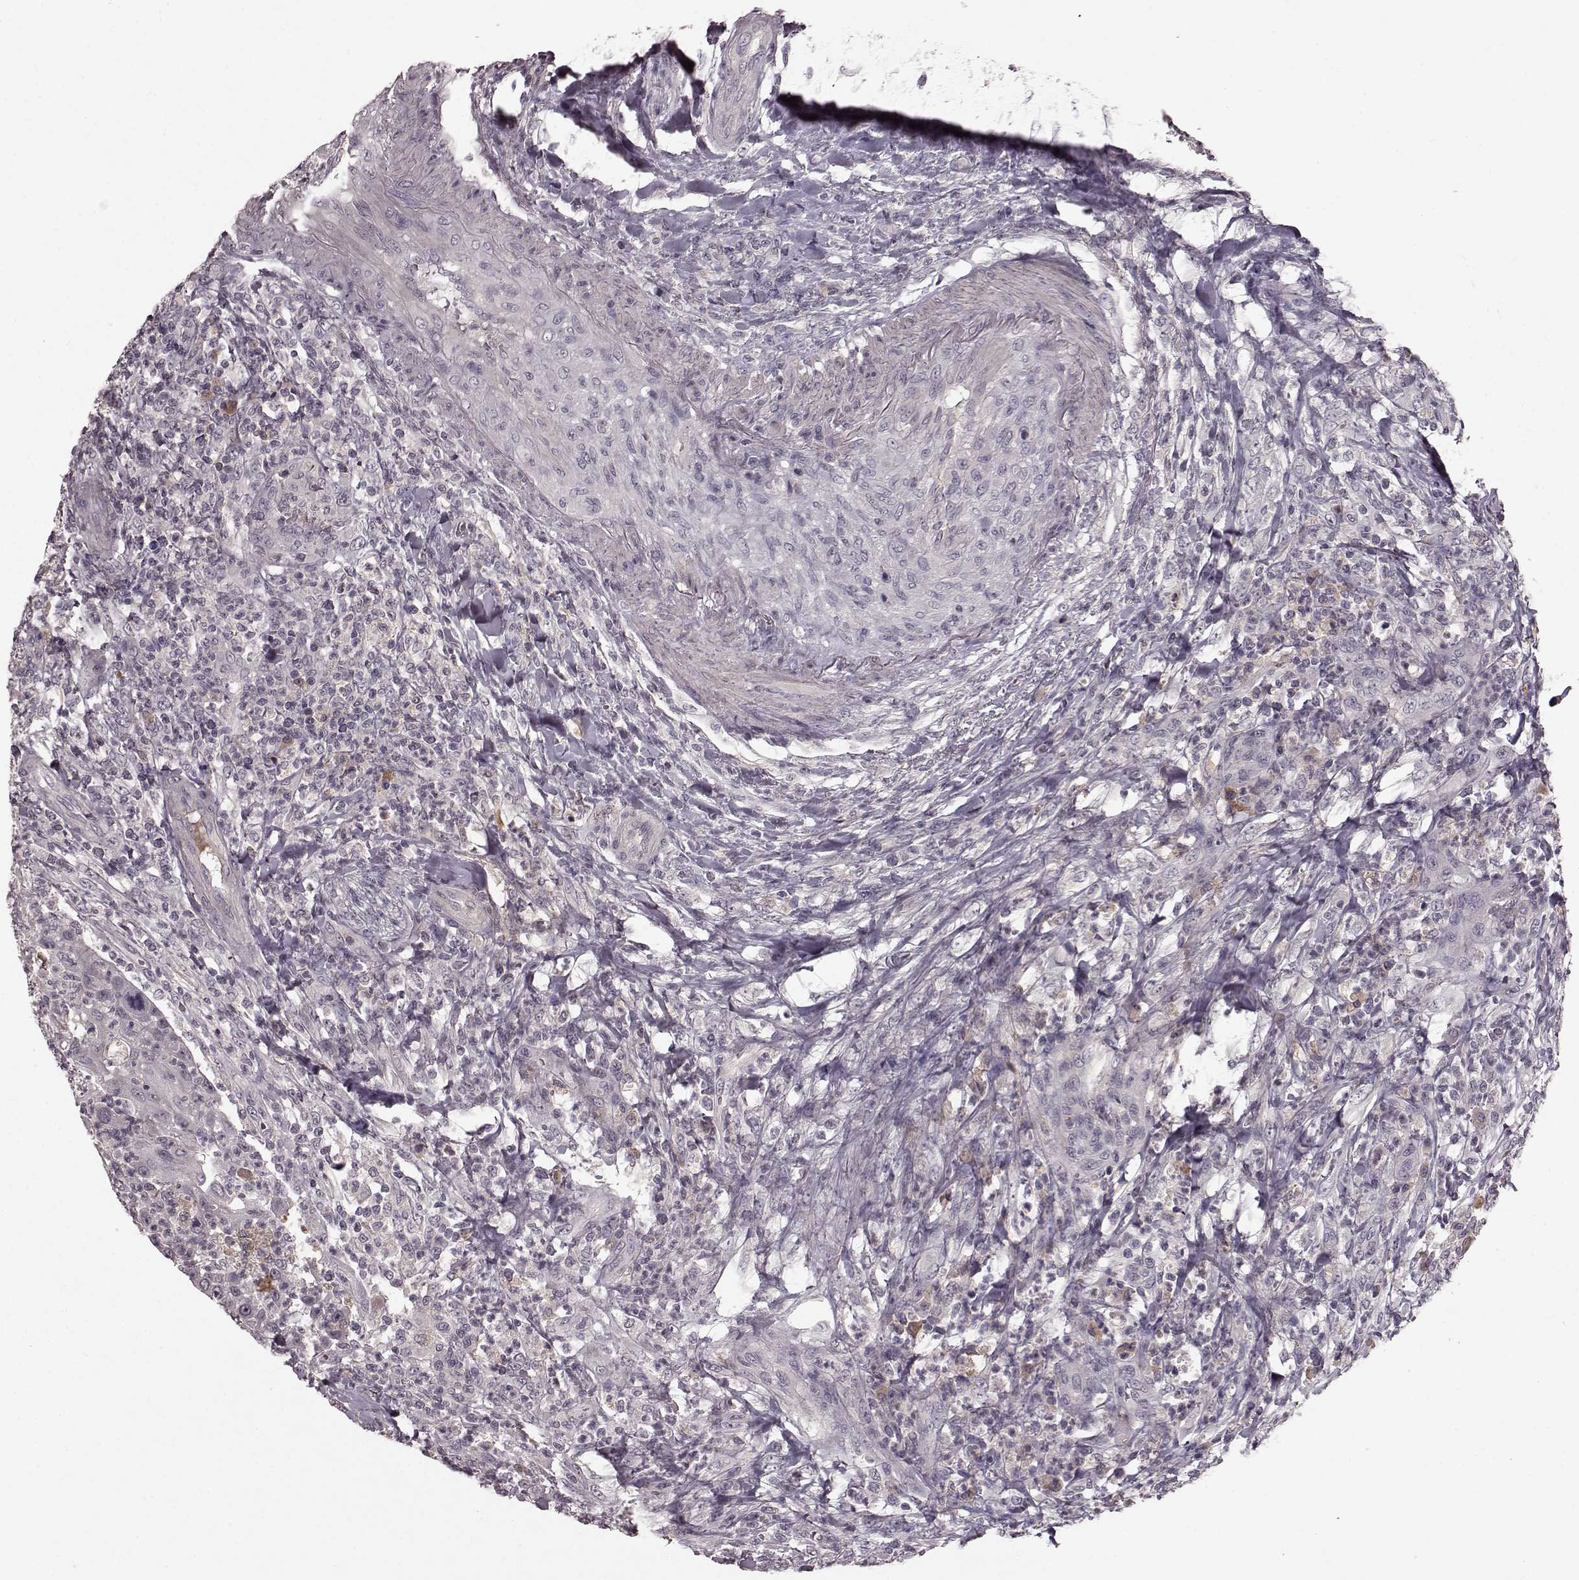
{"staining": {"intensity": "negative", "quantity": "none", "location": "none"}, "tissue": "head and neck cancer", "cell_type": "Tumor cells", "image_type": "cancer", "snomed": [{"axis": "morphology", "description": "Squamous cell carcinoma, NOS"}, {"axis": "topography", "description": "Head-Neck"}], "caption": "High magnification brightfield microscopy of head and neck squamous cell carcinoma stained with DAB (3,3'-diaminobenzidine) (brown) and counterstained with hematoxylin (blue): tumor cells show no significant expression.", "gene": "SLC22A18", "patient": {"sex": "male", "age": 69}}